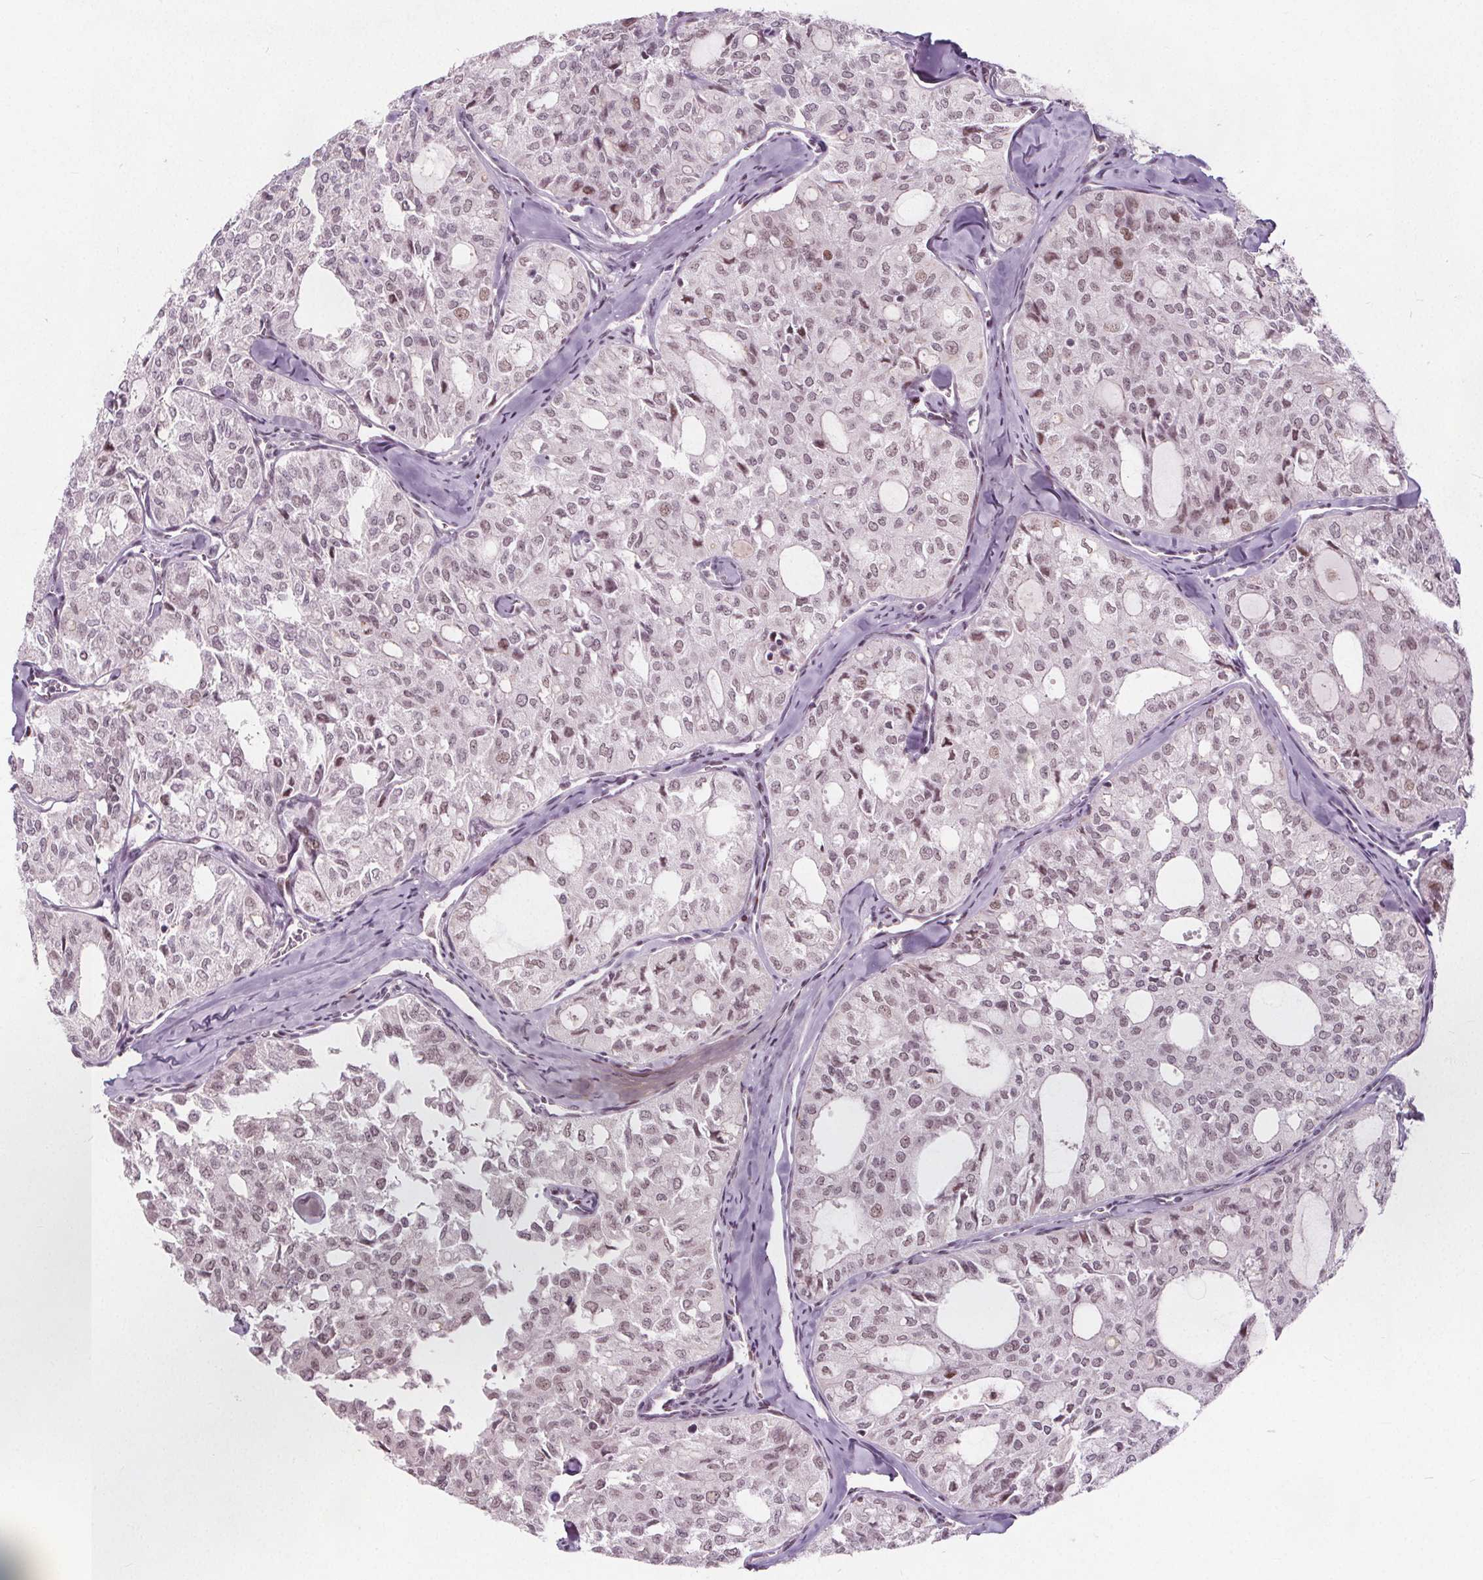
{"staining": {"intensity": "moderate", "quantity": "25%-75%", "location": "nuclear"}, "tissue": "thyroid cancer", "cell_type": "Tumor cells", "image_type": "cancer", "snomed": [{"axis": "morphology", "description": "Follicular adenoma carcinoma, NOS"}, {"axis": "topography", "description": "Thyroid gland"}], "caption": "Protein staining shows moderate nuclear expression in about 25%-75% of tumor cells in thyroid follicular adenoma carcinoma.", "gene": "TAF6L", "patient": {"sex": "male", "age": 75}}